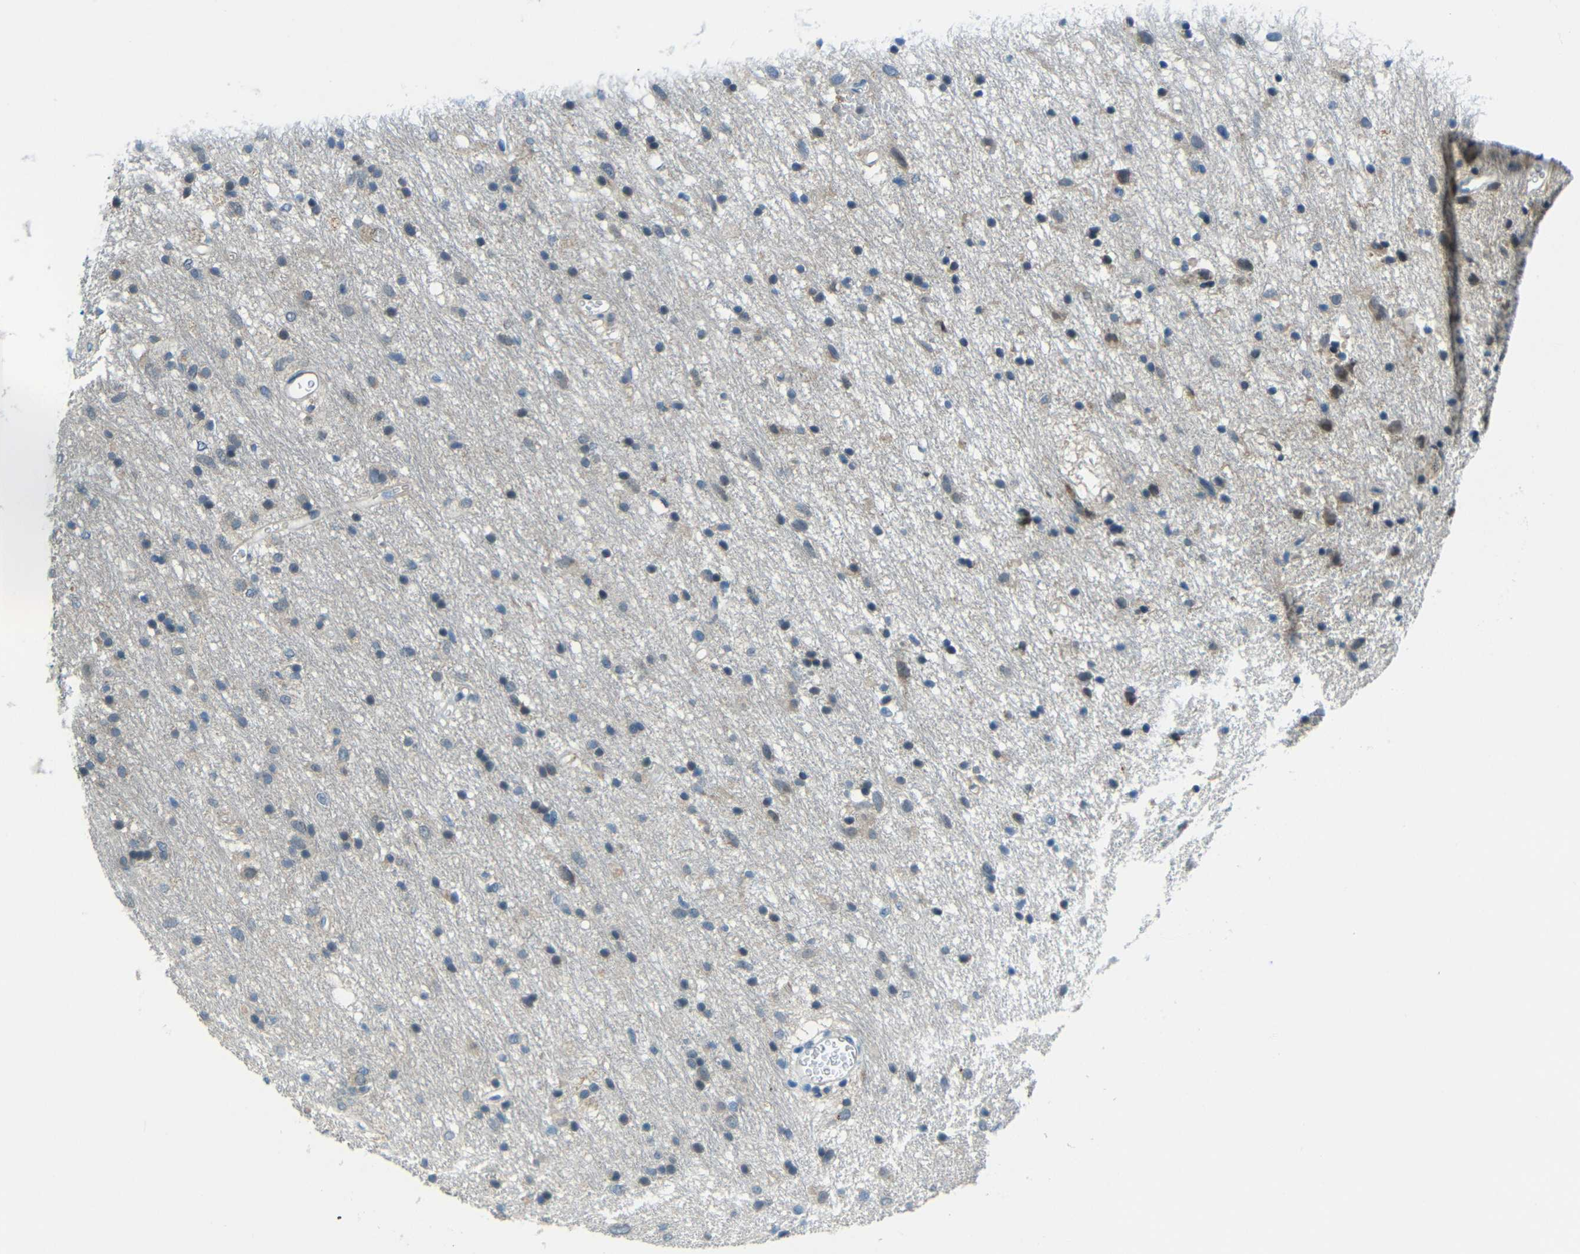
{"staining": {"intensity": "weak", "quantity": "<25%", "location": "cytoplasmic/membranous"}, "tissue": "glioma", "cell_type": "Tumor cells", "image_type": "cancer", "snomed": [{"axis": "morphology", "description": "Glioma, malignant, Low grade"}, {"axis": "topography", "description": "Brain"}], "caption": "This is a image of immunohistochemistry (IHC) staining of glioma, which shows no positivity in tumor cells.", "gene": "ANKRD22", "patient": {"sex": "male", "age": 77}}